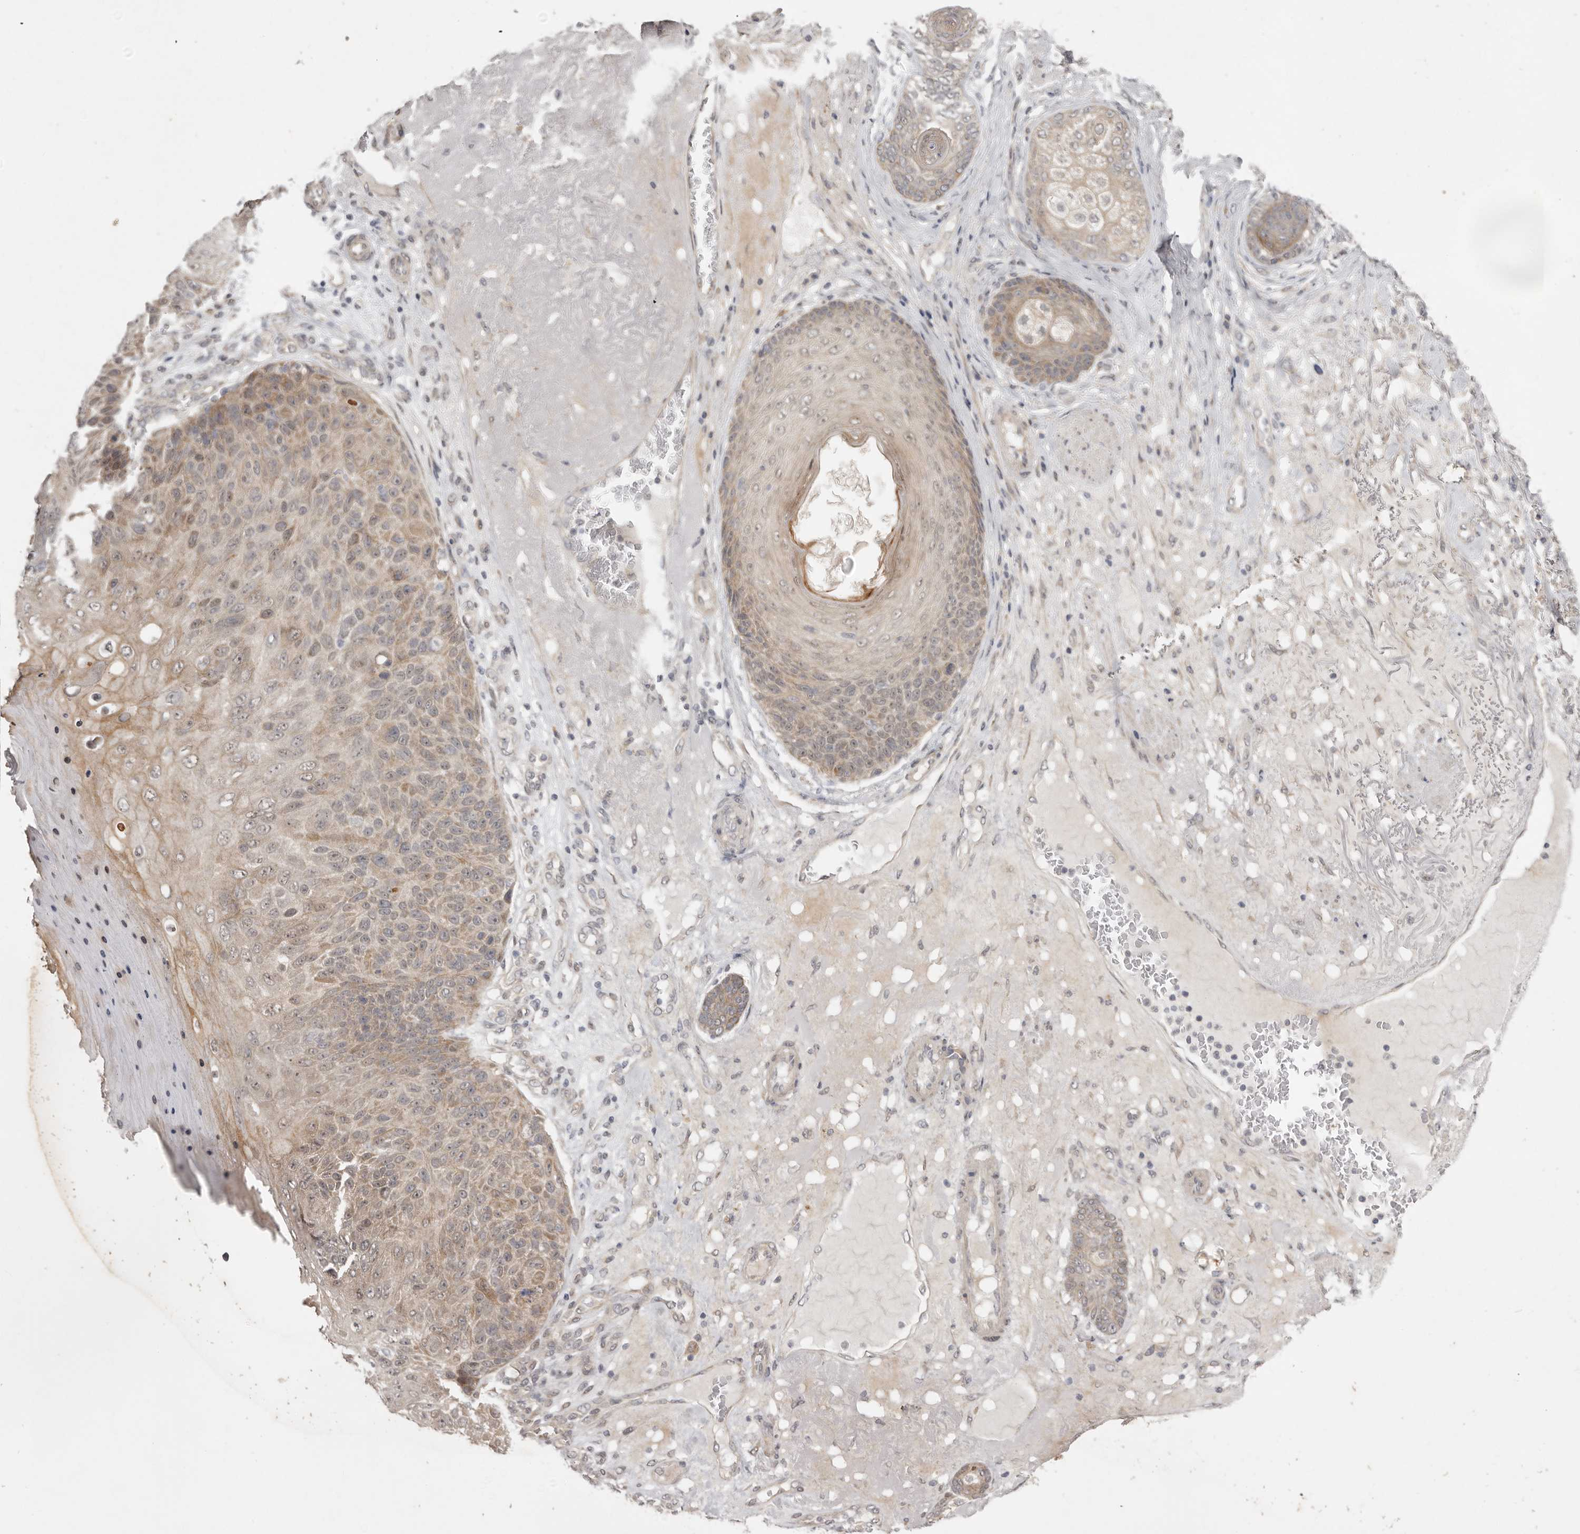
{"staining": {"intensity": "weak", "quantity": ">75%", "location": "cytoplasmic/membranous"}, "tissue": "skin cancer", "cell_type": "Tumor cells", "image_type": "cancer", "snomed": [{"axis": "morphology", "description": "Squamous cell carcinoma, NOS"}, {"axis": "topography", "description": "Skin"}], "caption": "Skin cancer (squamous cell carcinoma) tissue reveals weak cytoplasmic/membranous positivity in about >75% of tumor cells", "gene": "NSUN4", "patient": {"sex": "female", "age": 88}}